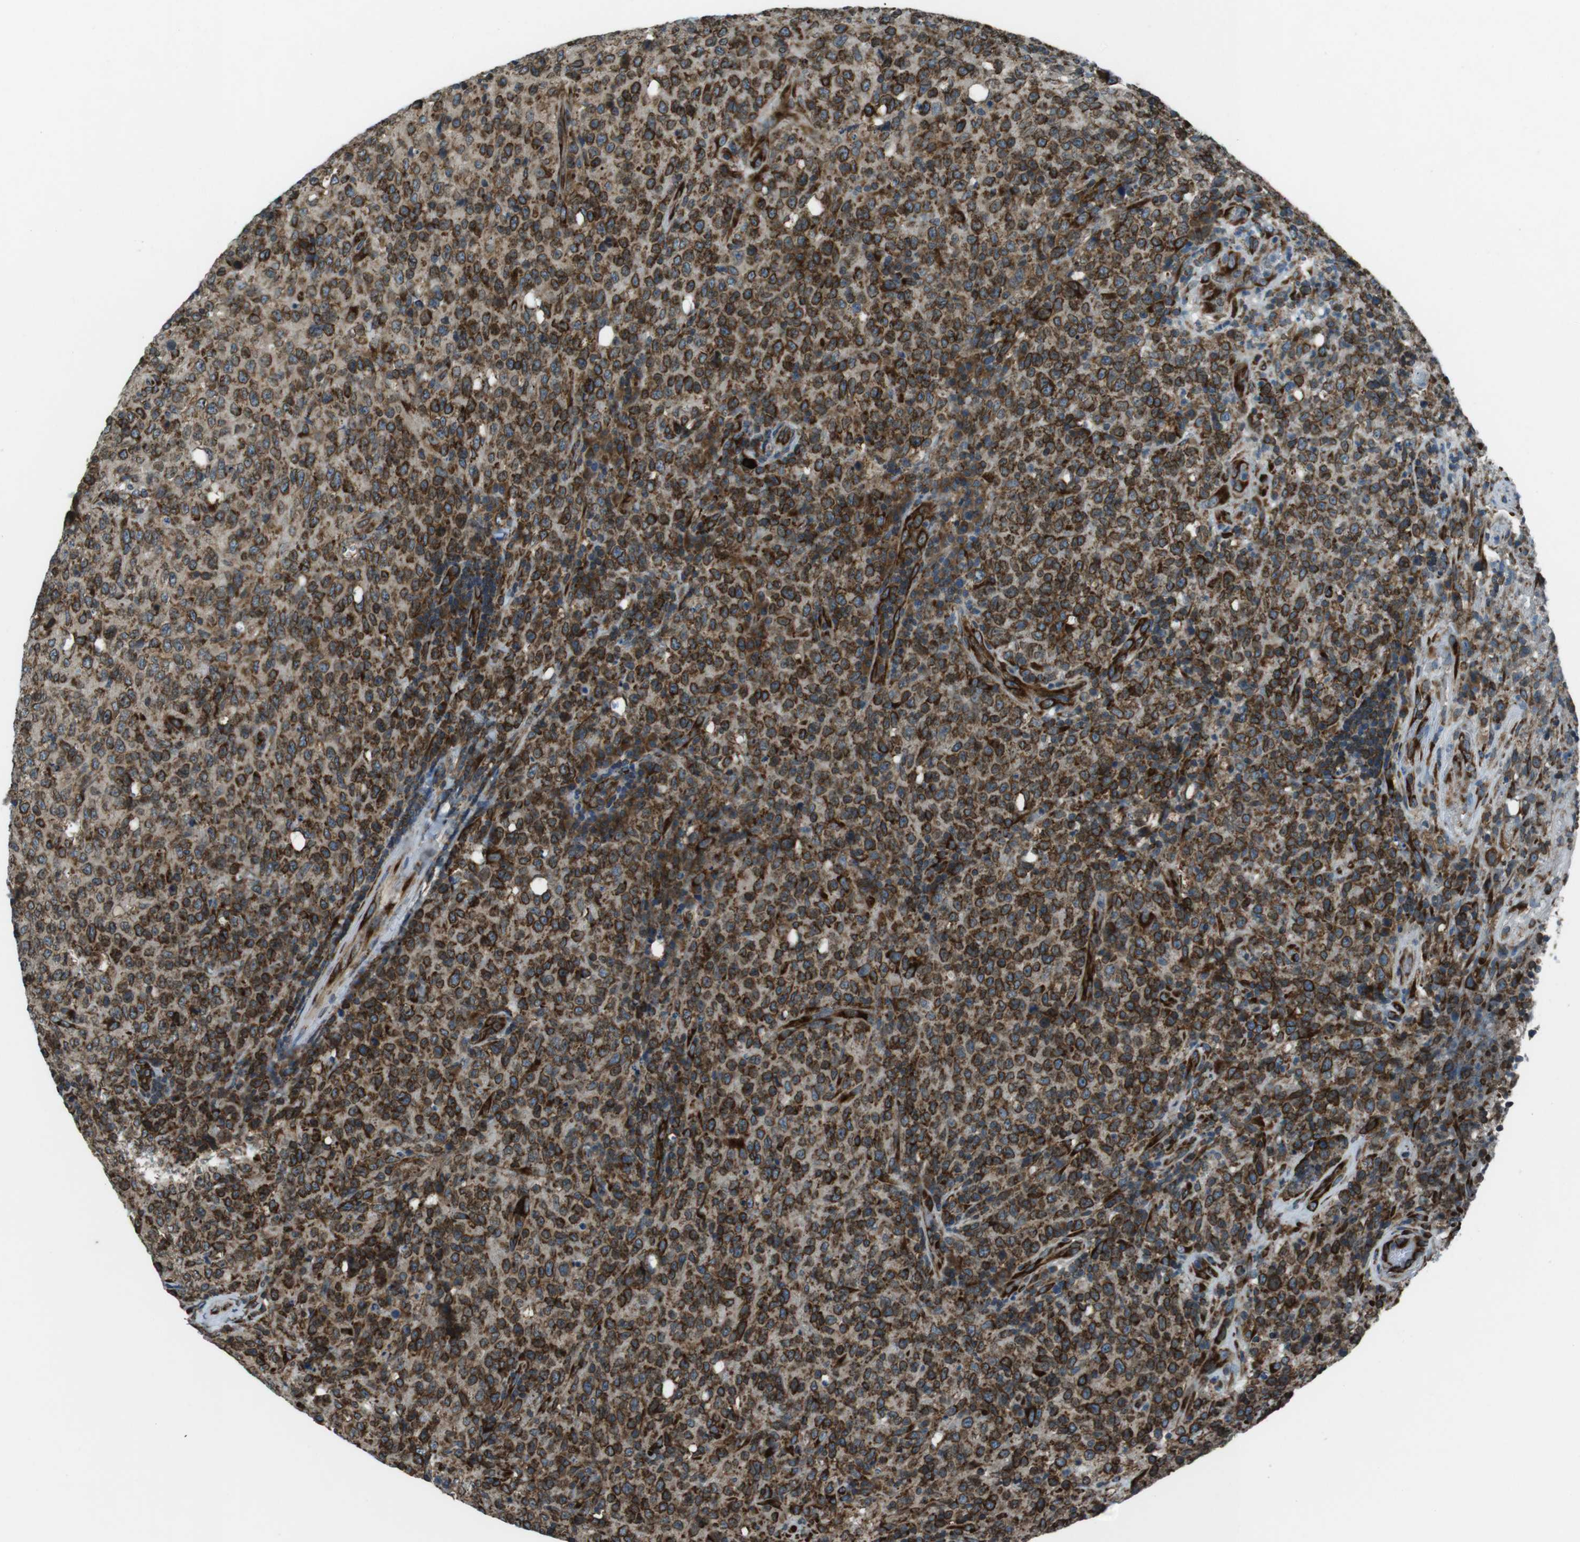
{"staining": {"intensity": "strong", "quantity": ">75%", "location": "cytoplasmic/membranous"}, "tissue": "lymphoma", "cell_type": "Tumor cells", "image_type": "cancer", "snomed": [{"axis": "morphology", "description": "Malignant lymphoma, non-Hodgkin's type, High grade"}, {"axis": "topography", "description": "Tonsil"}], "caption": "Immunohistochemistry (IHC) micrograph of neoplastic tissue: human lymphoma stained using immunohistochemistry (IHC) displays high levels of strong protein expression localized specifically in the cytoplasmic/membranous of tumor cells, appearing as a cytoplasmic/membranous brown color.", "gene": "KTN1", "patient": {"sex": "female", "age": 36}}